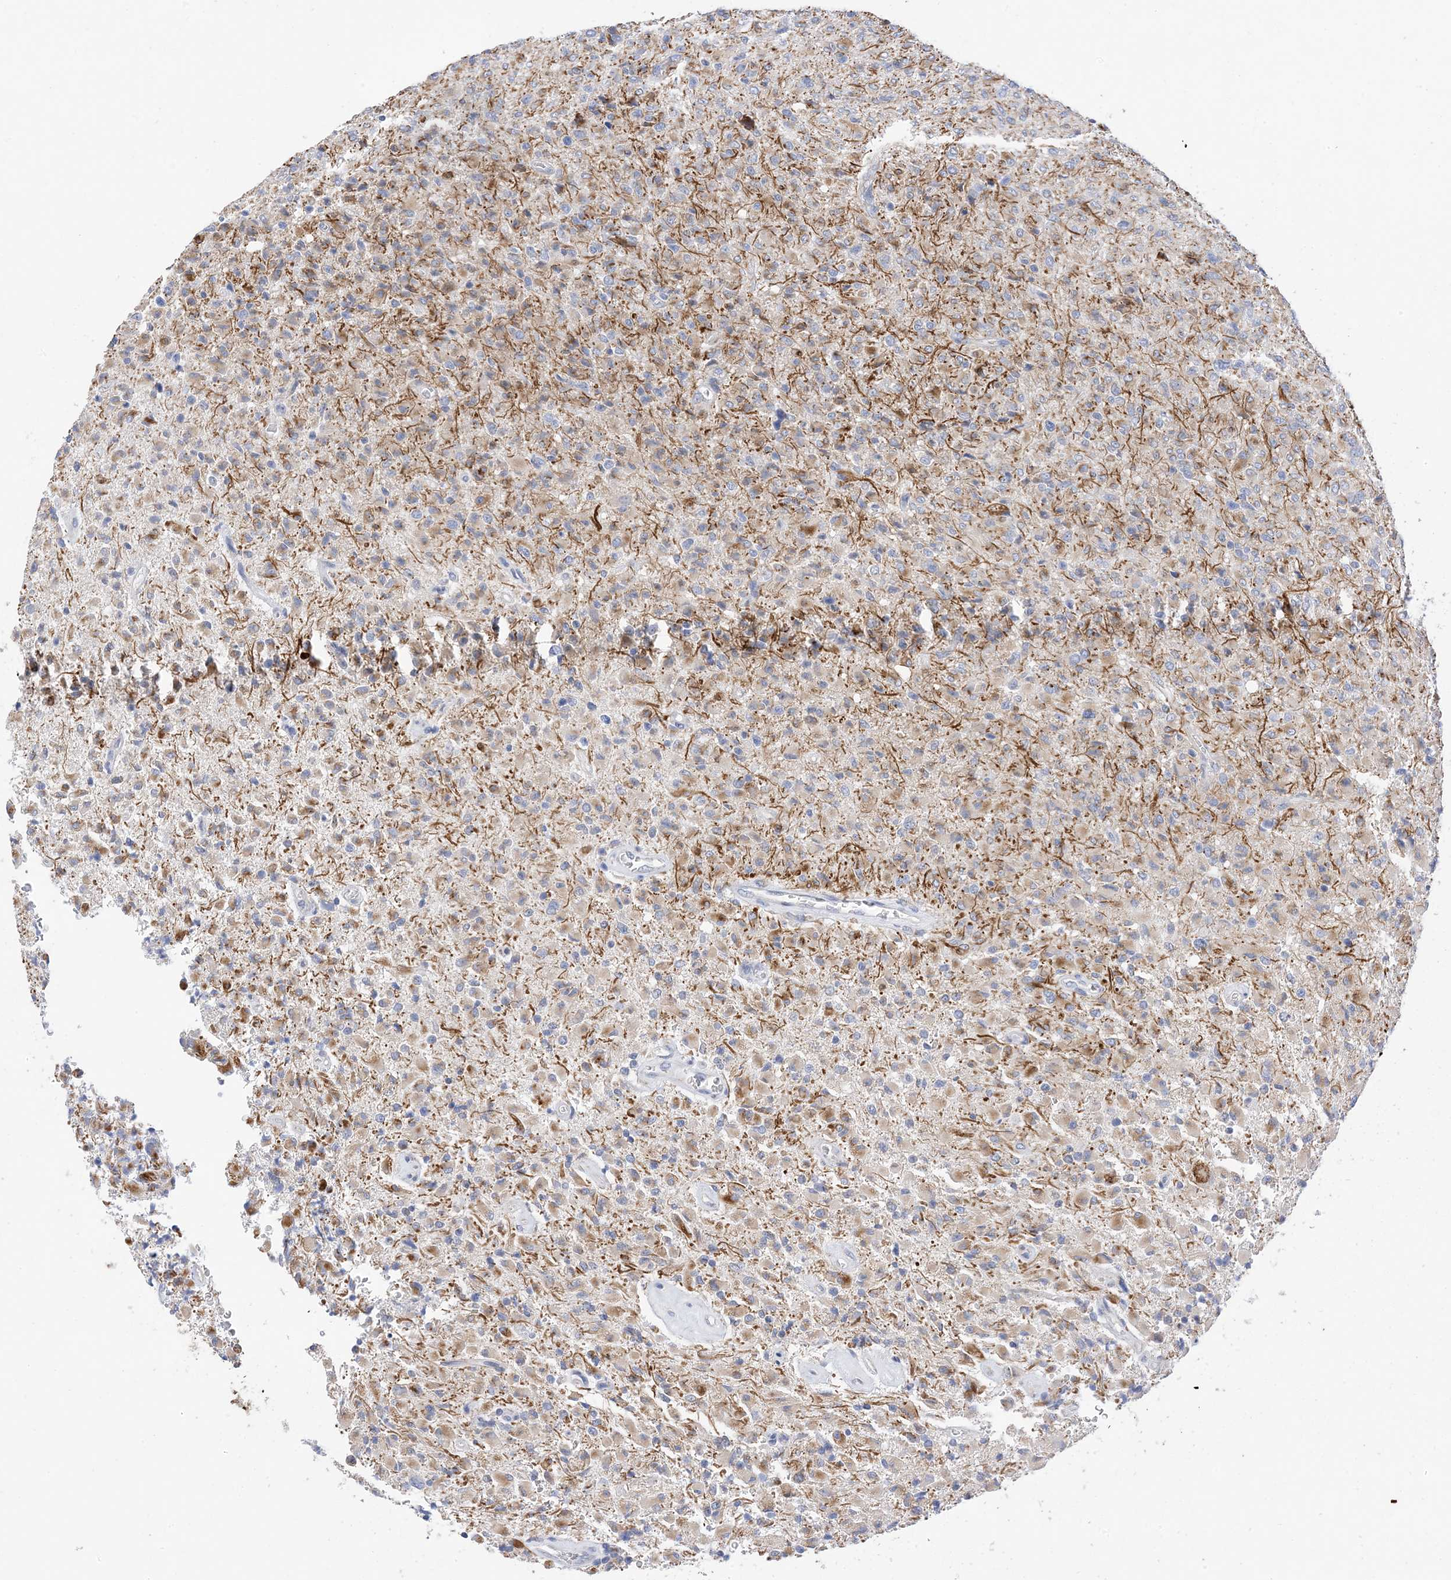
{"staining": {"intensity": "moderate", "quantity": "<25%", "location": "cytoplasmic/membranous"}, "tissue": "glioma", "cell_type": "Tumor cells", "image_type": "cancer", "snomed": [{"axis": "morphology", "description": "Glioma, malignant, High grade"}, {"axis": "topography", "description": "Brain"}], "caption": "Immunohistochemistry histopathology image of neoplastic tissue: malignant glioma (high-grade) stained using immunohistochemistry (IHC) displays low levels of moderate protein expression localized specifically in the cytoplasmic/membranous of tumor cells, appearing as a cytoplasmic/membranous brown color.", "gene": "PLK4", "patient": {"sex": "female", "age": 57}}